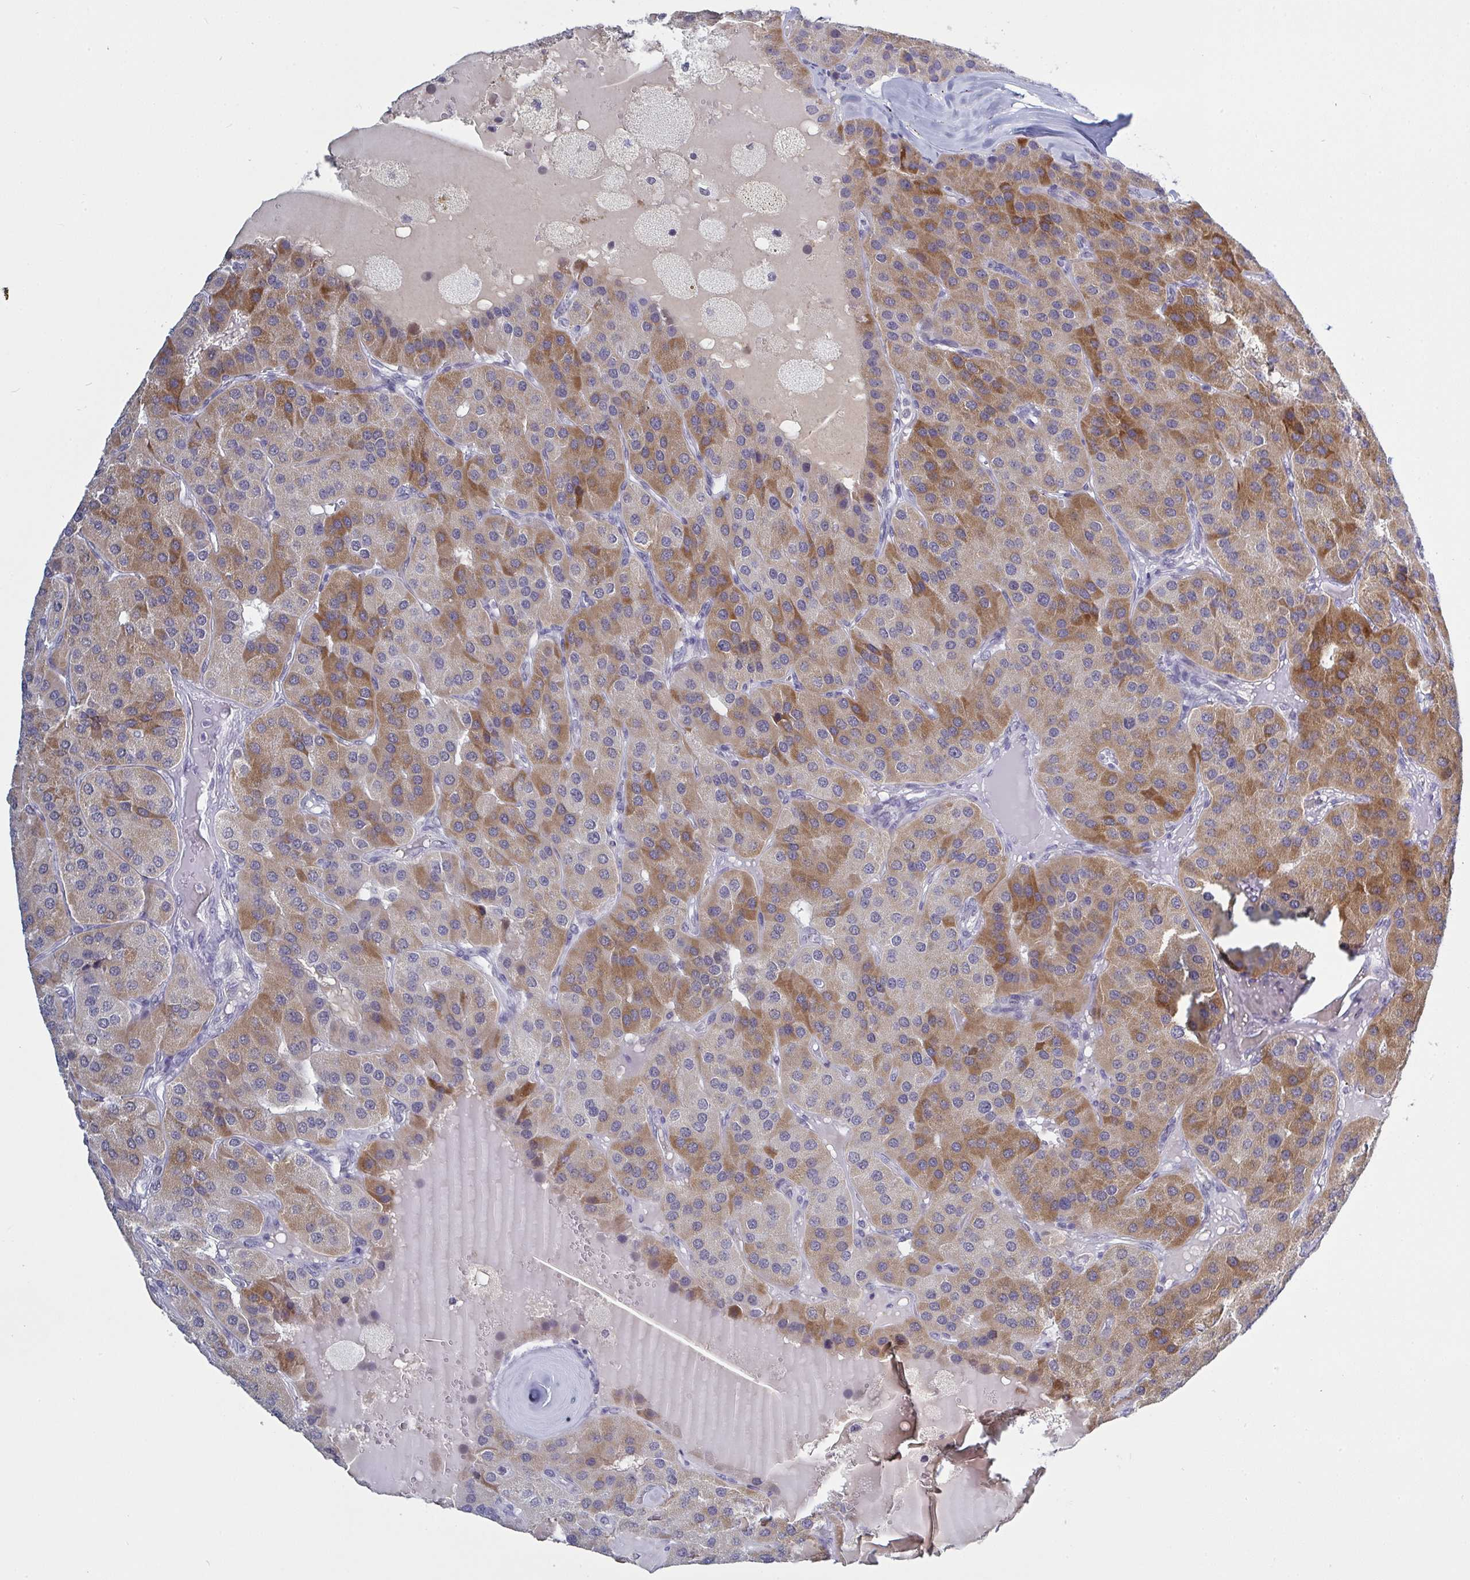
{"staining": {"intensity": "moderate", "quantity": "25%-75%", "location": "cytoplasmic/membranous"}, "tissue": "parathyroid gland", "cell_type": "Glandular cells", "image_type": "normal", "snomed": [{"axis": "morphology", "description": "Normal tissue, NOS"}, {"axis": "morphology", "description": "Adenoma, NOS"}, {"axis": "topography", "description": "Parathyroid gland"}], "caption": "IHC staining of benign parathyroid gland, which reveals medium levels of moderate cytoplasmic/membranous expression in approximately 25%-75% of glandular cells indicating moderate cytoplasmic/membranous protein staining. The staining was performed using DAB (brown) for protein detection and nuclei were counterstained in hematoxylin (blue).", "gene": "KDM4D", "patient": {"sex": "female", "age": 86}}